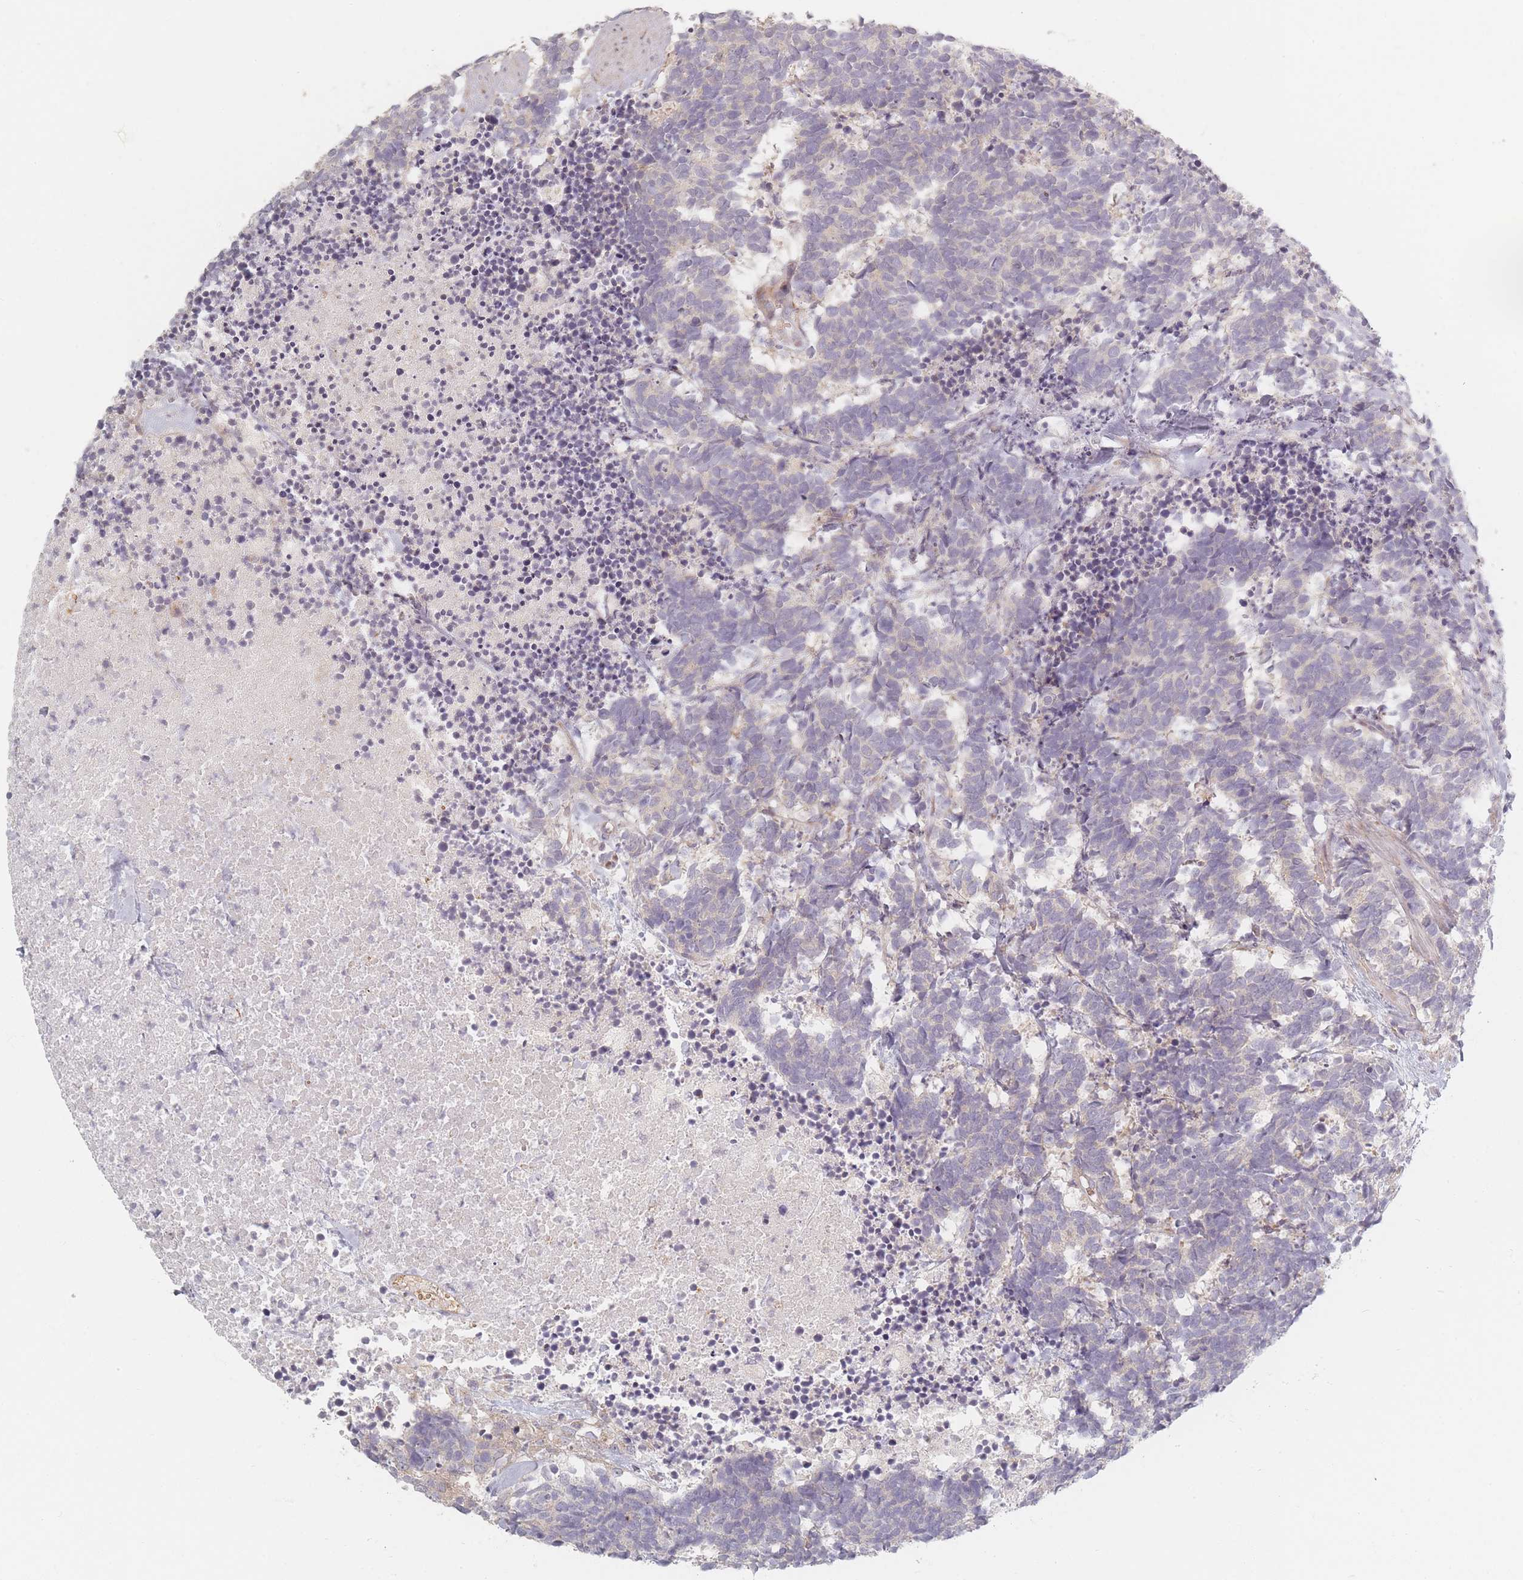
{"staining": {"intensity": "negative", "quantity": "none", "location": "none"}, "tissue": "carcinoid", "cell_type": "Tumor cells", "image_type": "cancer", "snomed": [{"axis": "morphology", "description": "Carcinoma, NOS"}, {"axis": "morphology", "description": "Carcinoid, malignant, NOS"}, {"axis": "topography", "description": "Prostate"}], "caption": "Micrograph shows no protein expression in tumor cells of malignant carcinoid tissue.", "gene": "ZKSCAN7", "patient": {"sex": "male", "age": 57}}